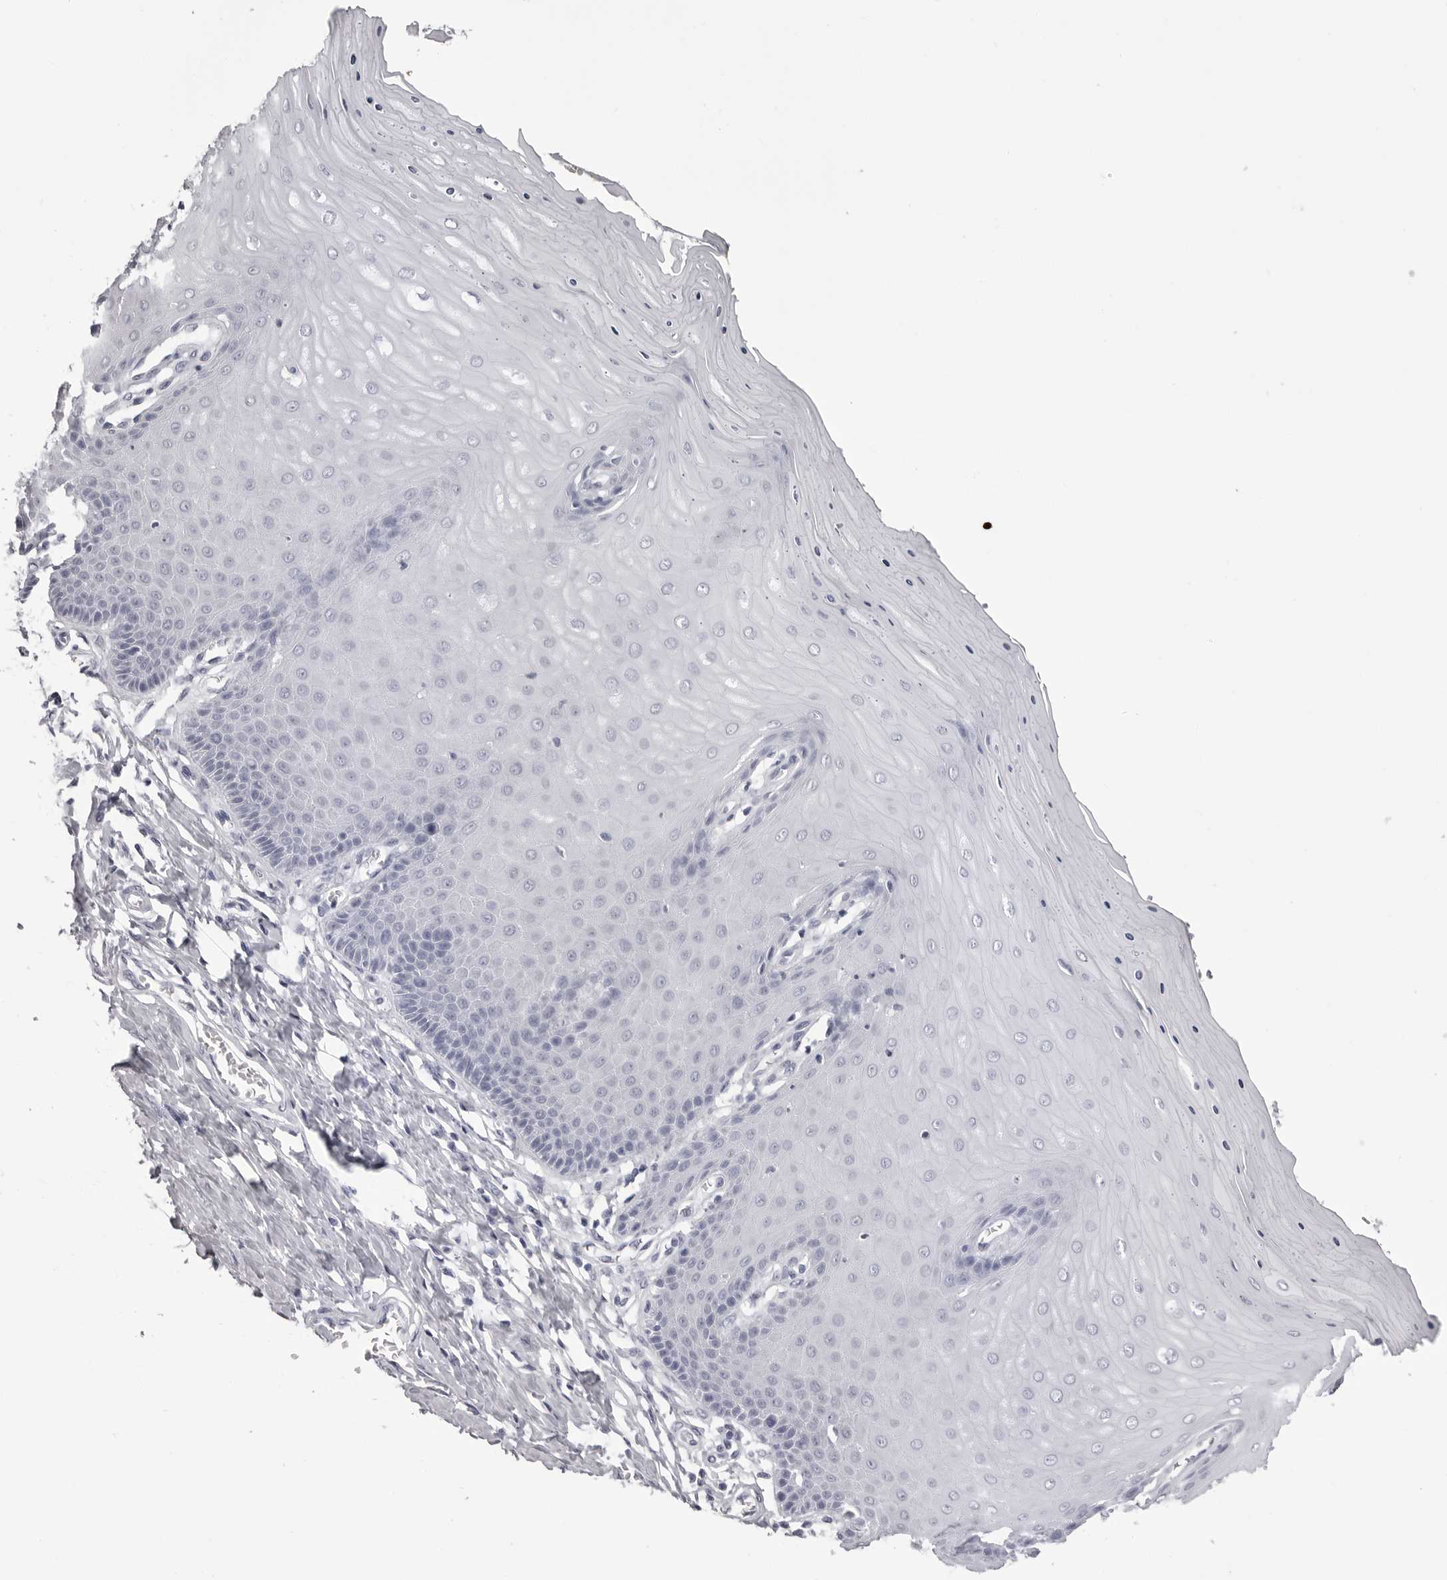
{"staining": {"intensity": "negative", "quantity": "none", "location": "none"}, "tissue": "cervix", "cell_type": "Glandular cells", "image_type": "normal", "snomed": [{"axis": "morphology", "description": "Normal tissue, NOS"}, {"axis": "topography", "description": "Cervix"}], "caption": "The immunohistochemistry (IHC) image has no significant positivity in glandular cells of cervix.", "gene": "LGALS4", "patient": {"sex": "female", "age": 55}}